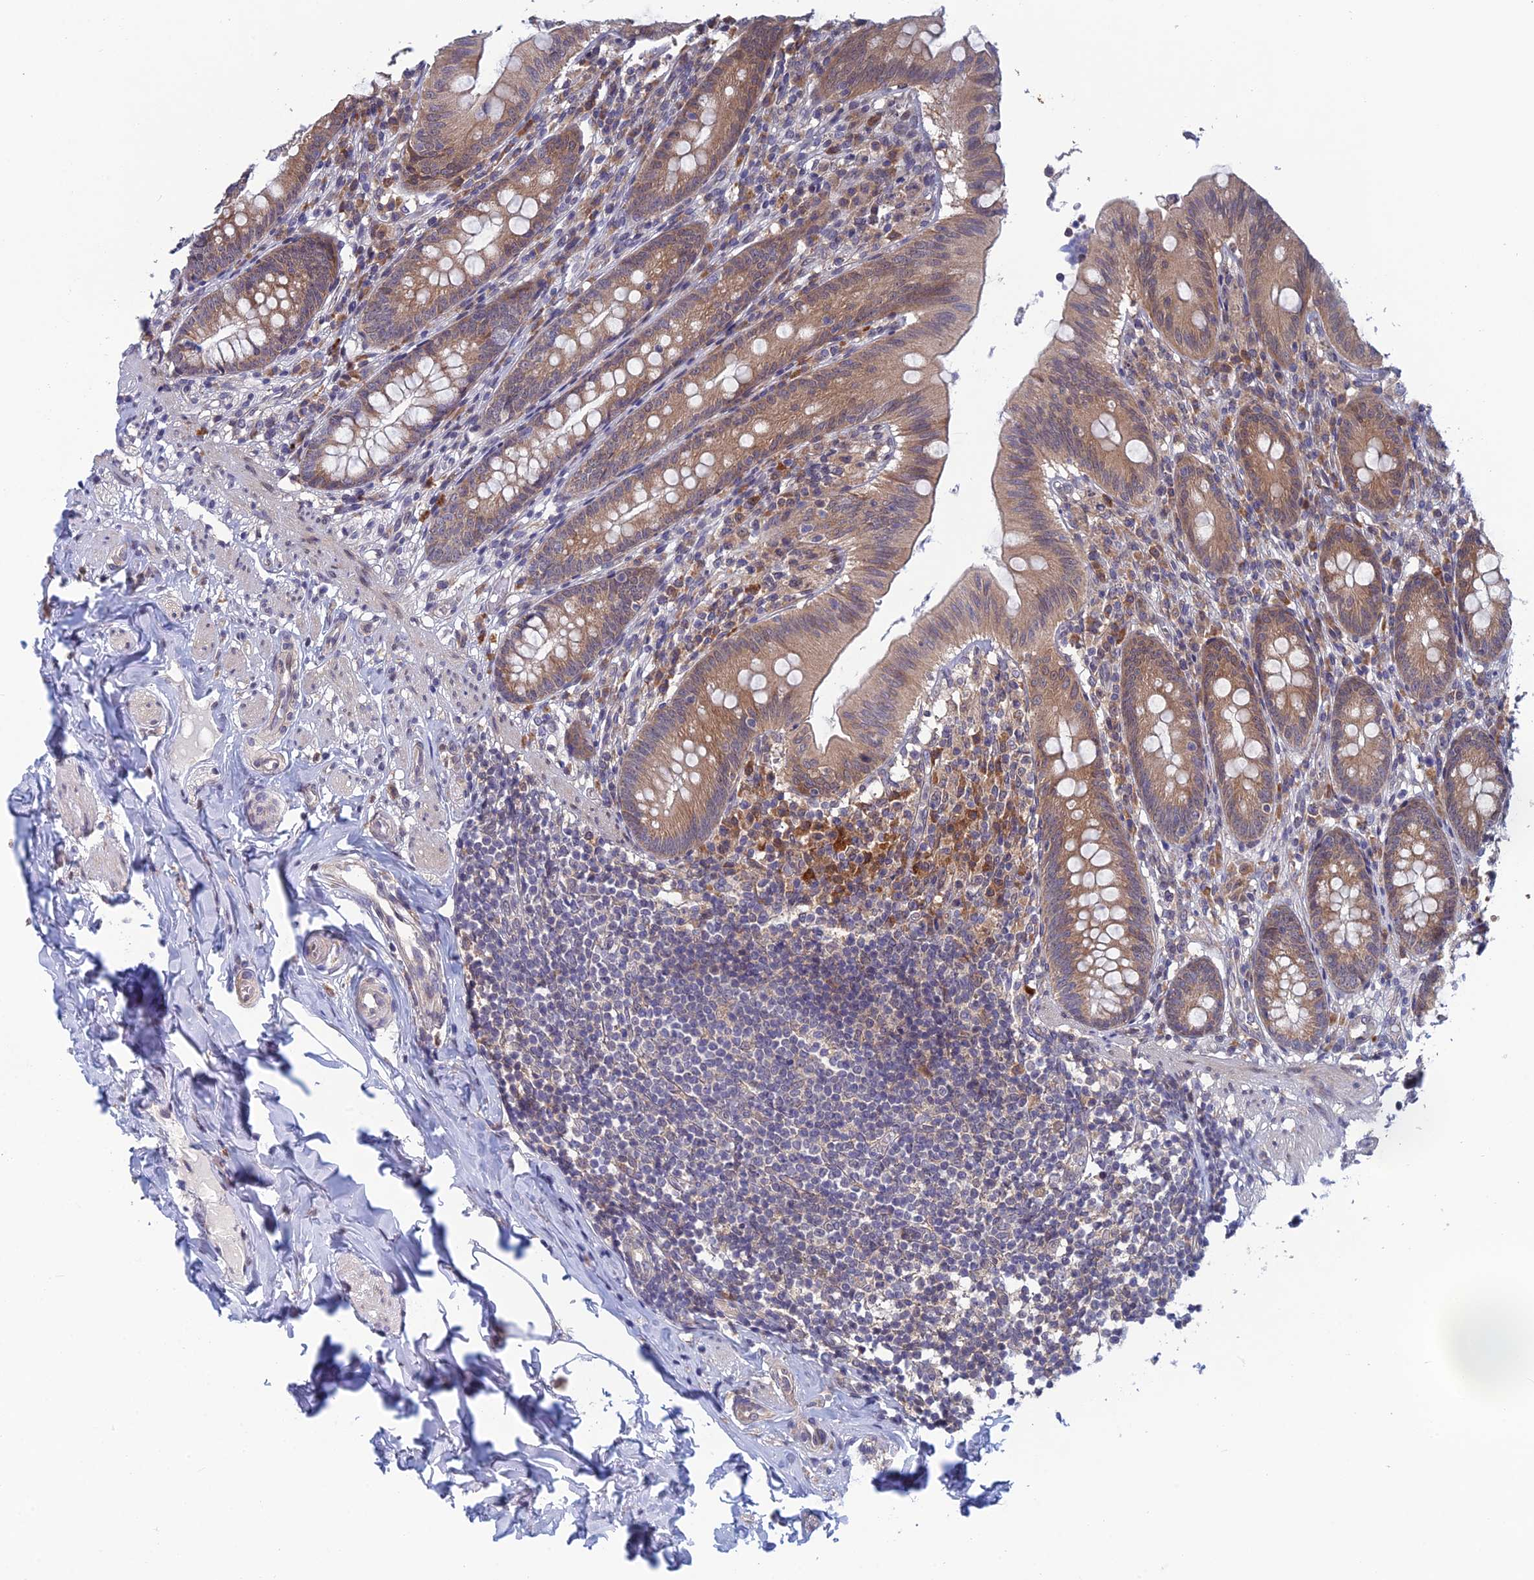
{"staining": {"intensity": "moderate", "quantity": ">75%", "location": "cytoplasmic/membranous"}, "tissue": "appendix", "cell_type": "Glandular cells", "image_type": "normal", "snomed": [{"axis": "morphology", "description": "Normal tissue, NOS"}, {"axis": "topography", "description": "Appendix"}], "caption": "Immunohistochemical staining of unremarkable human appendix reveals >75% levels of moderate cytoplasmic/membranous protein staining in about >75% of glandular cells. (Stains: DAB (3,3'-diaminobenzidine) in brown, nuclei in blue, Microscopy: brightfield microscopy at high magnification).", "gene": "SRA1", "patient": {"sex": "male", "age": 55}}